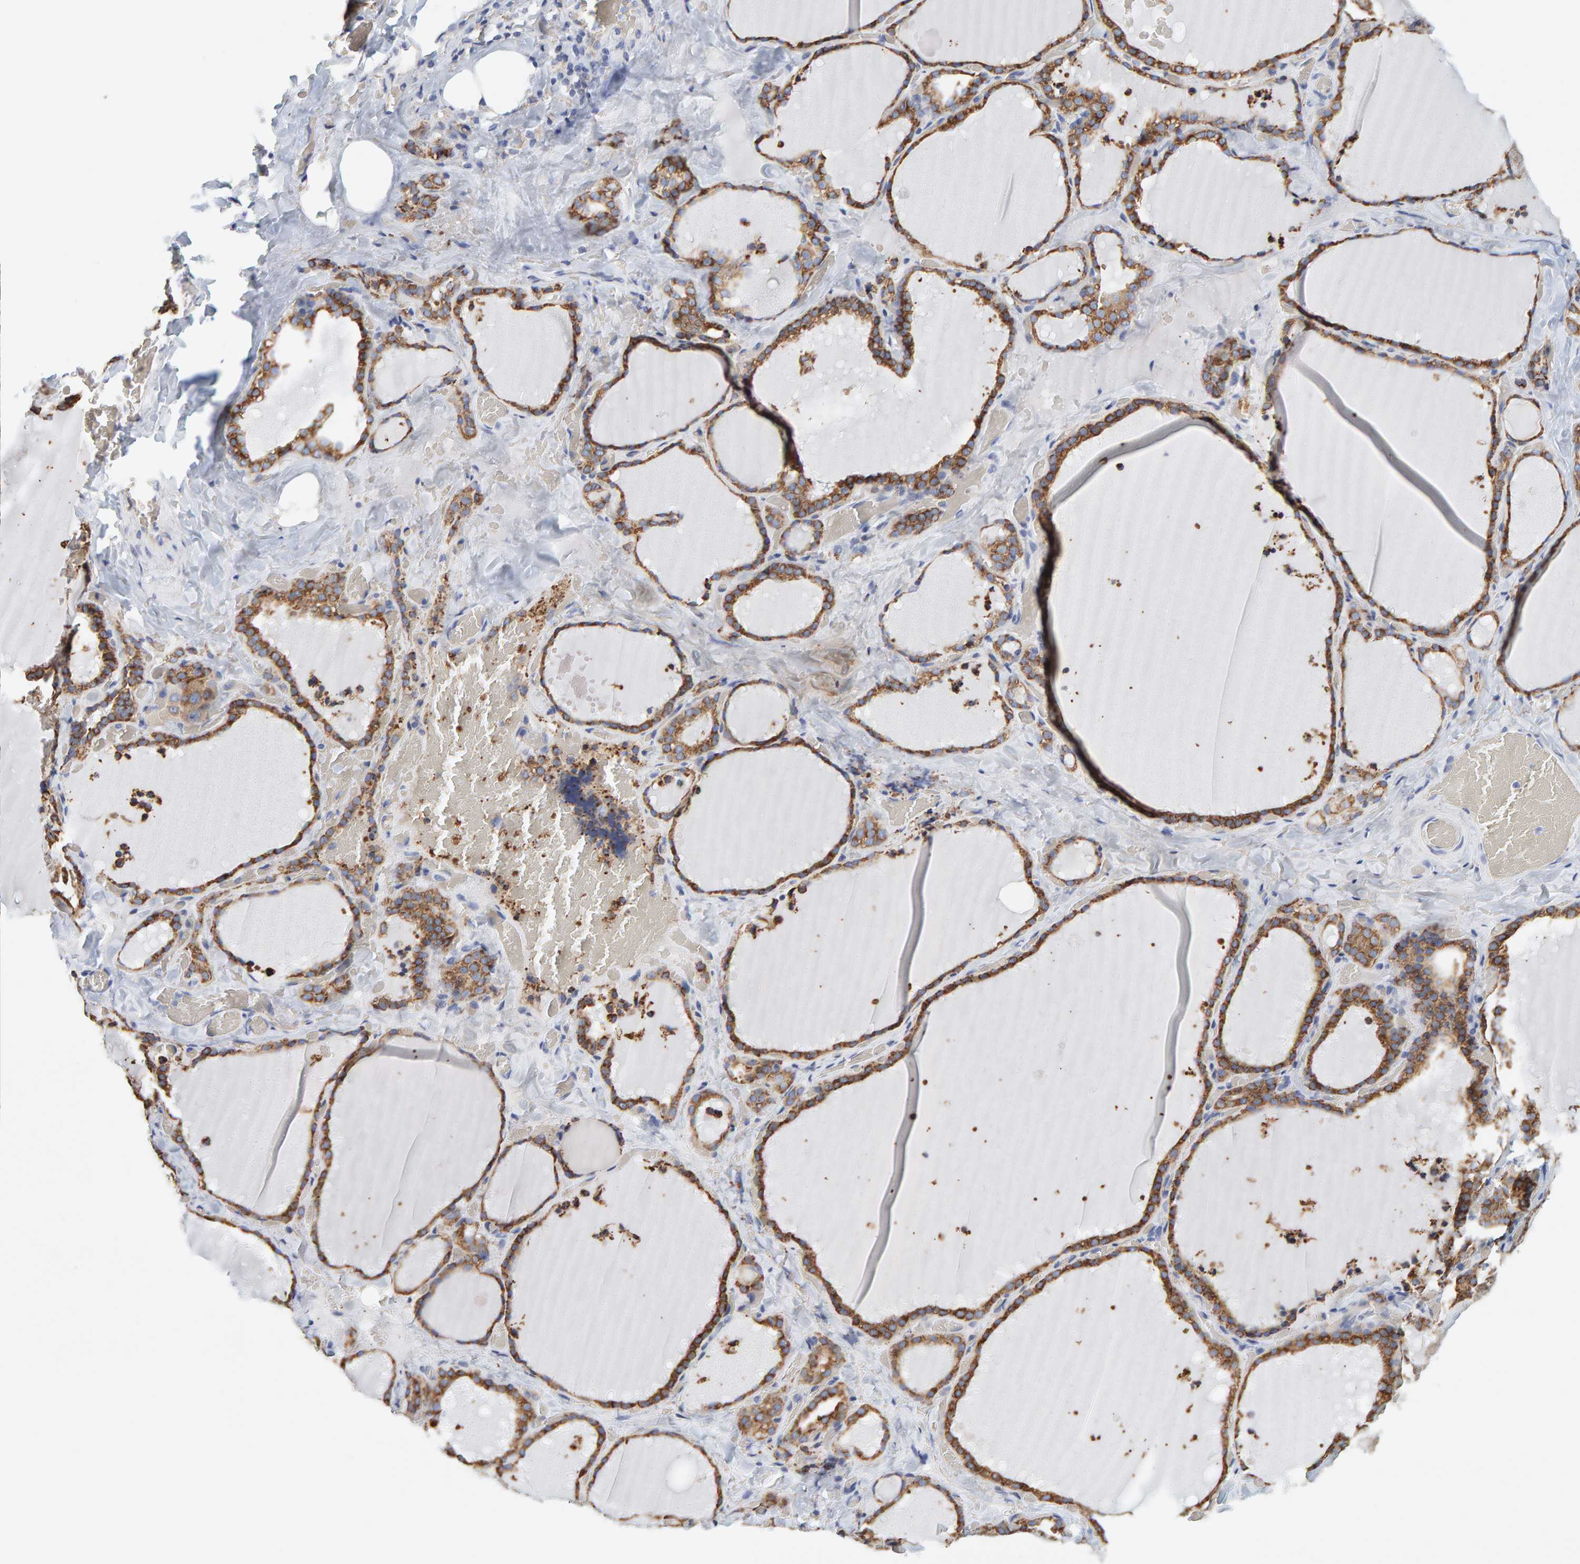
{"staining": {"intensity": "moderate", "quantity": ">75%", "location": "cytoplasmic/membranous"}, "tissue": "thyroid gland", "cell_type": "Glandular cells", "image_type": "normal", "snomed": [{"axis": "morphology", "description": "Normal tissue, NOS"}, {"axis": "topography", "description": "Thyroid gland"}], "caption": "Protein expression analysis of unremarkable human thyroid gland reveals moderate cytoplasmic/membranous staining in about >75% of glandular cells. The staining was performed using DAB (3,3'-diaminobenzidine) to visualize the protein expression in brown, while the nuclei were stained in blue with hematoxylin (Magnification: 20x).", "gene": "SGPL1", "patient": {"sex": "female", "age": 22}}